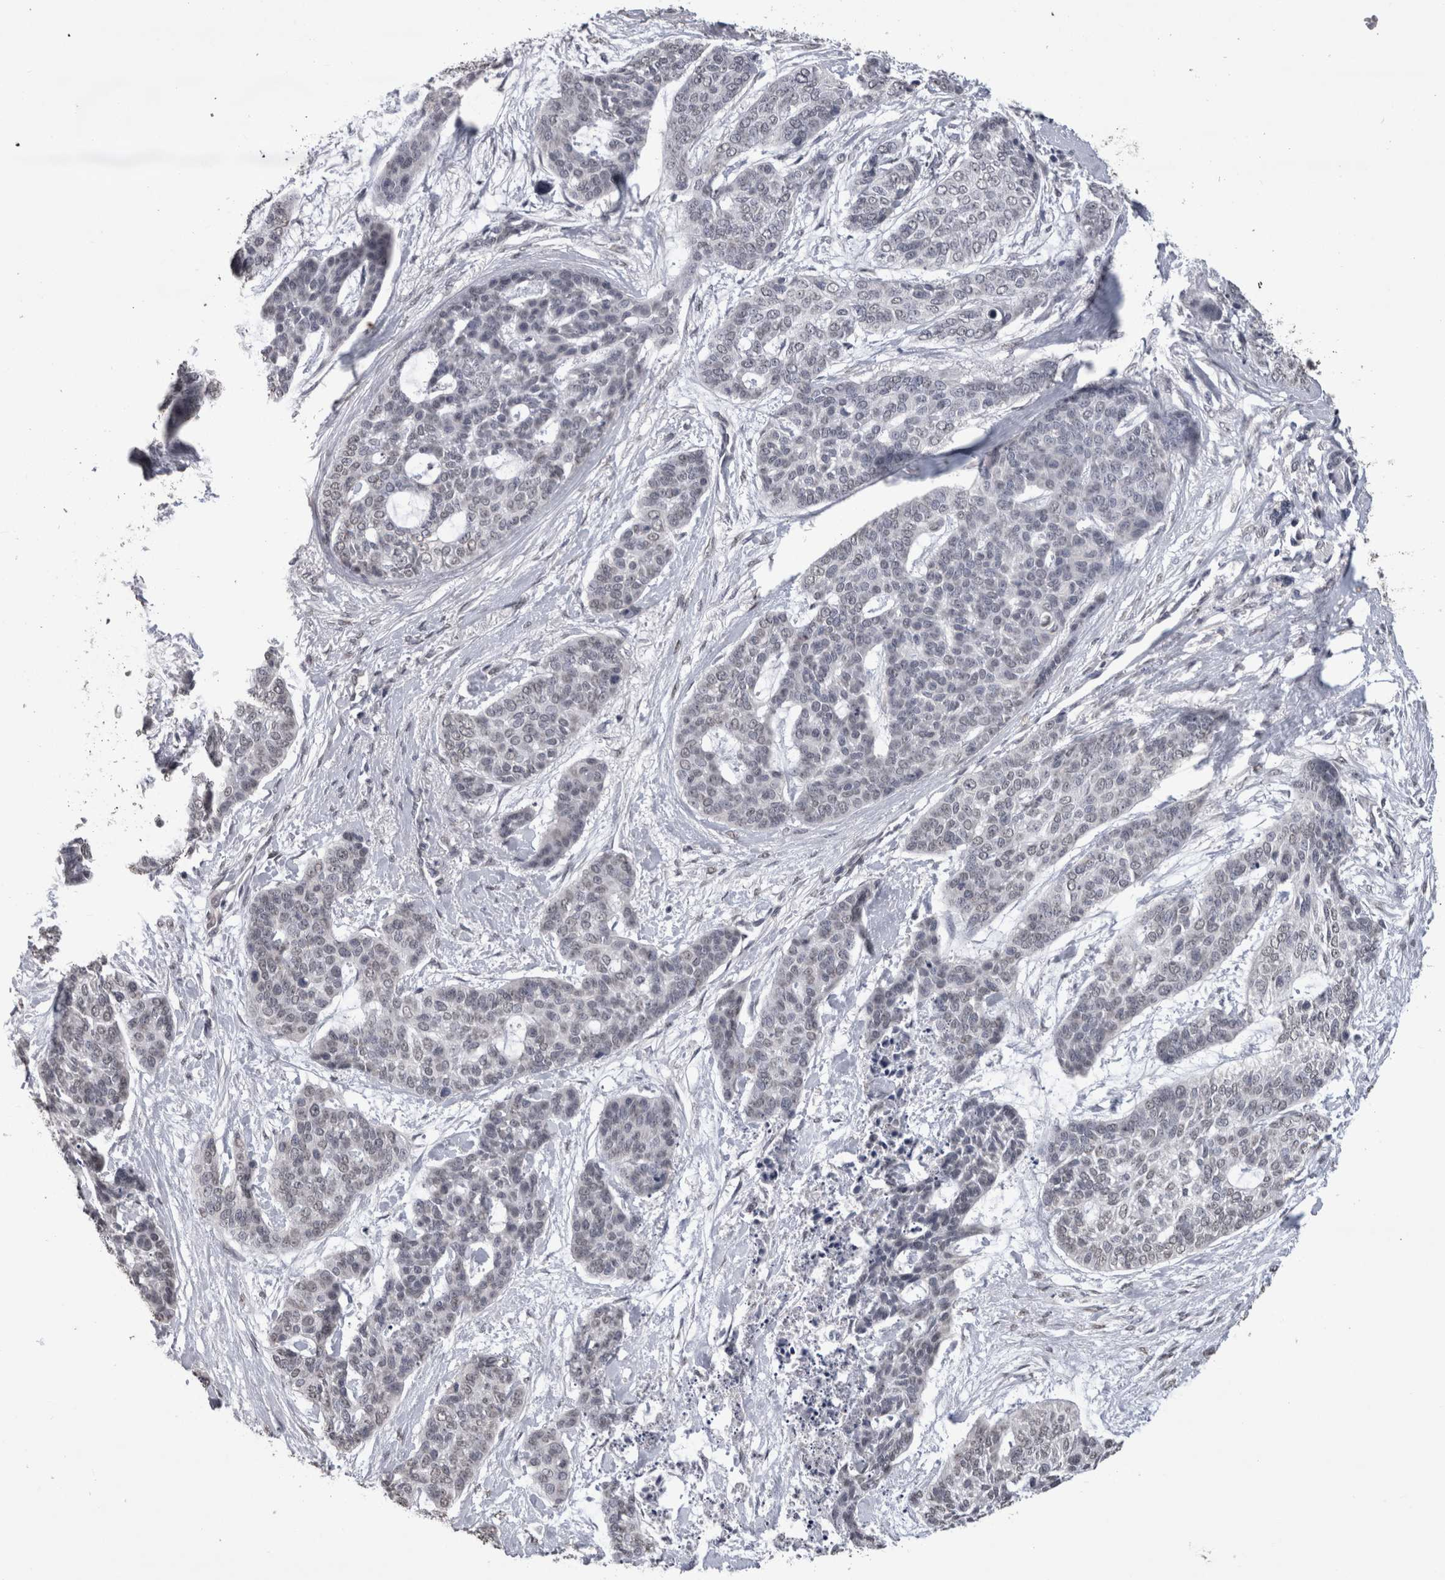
{"staining": {"intensity": "weak", "quantity": "<25%", "location": "nuclear"}, "tissue": "skin cancer", "cell_type": "Tumor cells", "image_type": "cancer", "snomed": [{"axis": "morphology", "description": "Basal cell carcinoma"}, {"axis": "topography", "description": "Skin"}], "caption": "The histopathology image demonstrates no significant expression in tumor cells of basal cell carcinoma (skin). (Stains: DAB immunohistochemistry with hematoxylin counter stain, Microscopy: brightfield microscopy at high magnification).", "gene": "PAX5", "patient": {"sex": "female", "age": 64}}